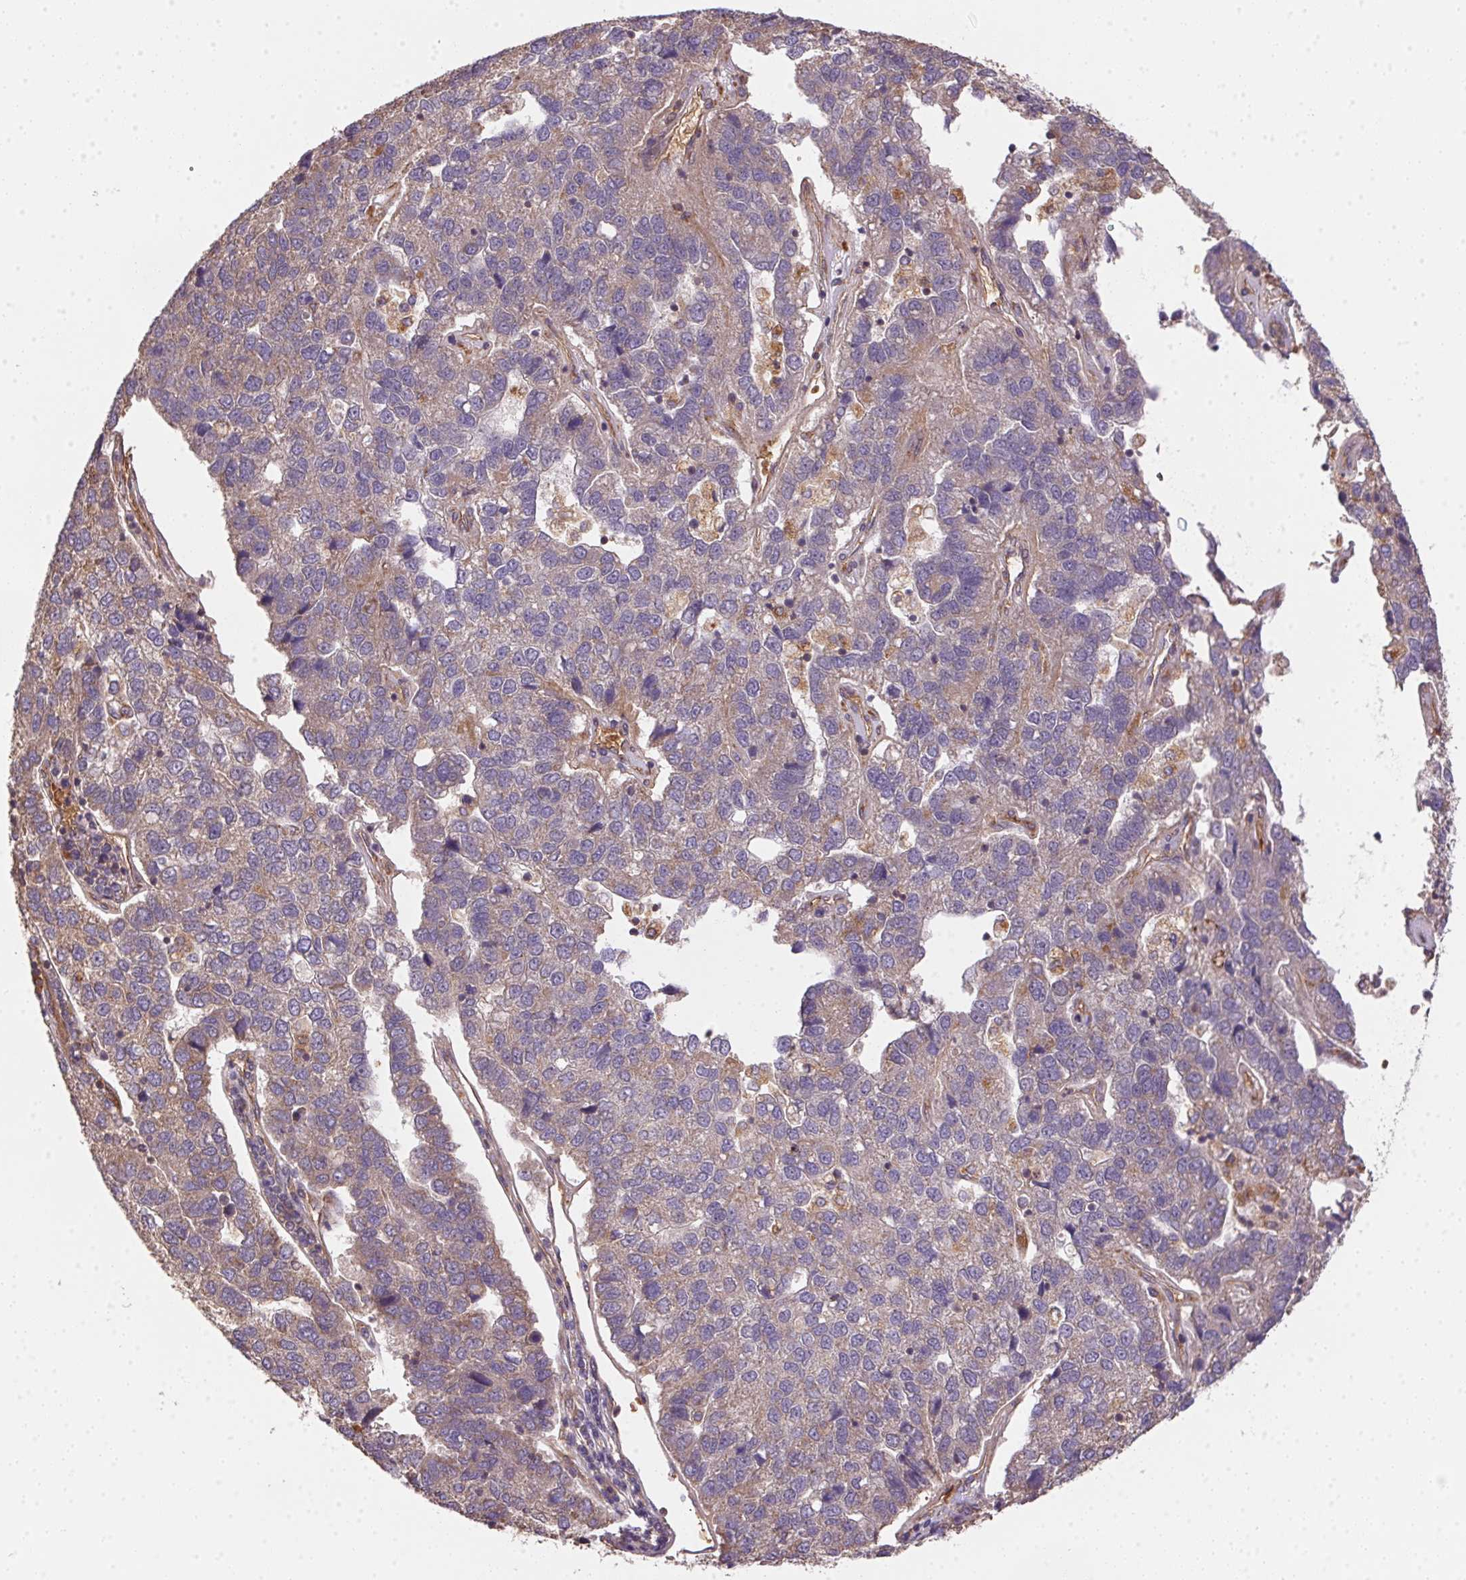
{"staining": {"intensity": "negative", "quantity": "none", "location": "none"}, "tissue": "pancreatic cancer", "cell_type": "Tumor cells", "image_type": "cancer", "snomed": [{"axis": "morphology", "description": "Adenocarcinoma, NOS"}, {"axis": "topography", "description": "Pancreas"}], "caption": "High magnification brightfield microscopy of pancreatic cancer stained with DAB (brown) and counterstained with hematoxylin (blue): tumor cells show no significant staining.", "gene": "USE1", "patient": {"sex": "female", "age": 61}}